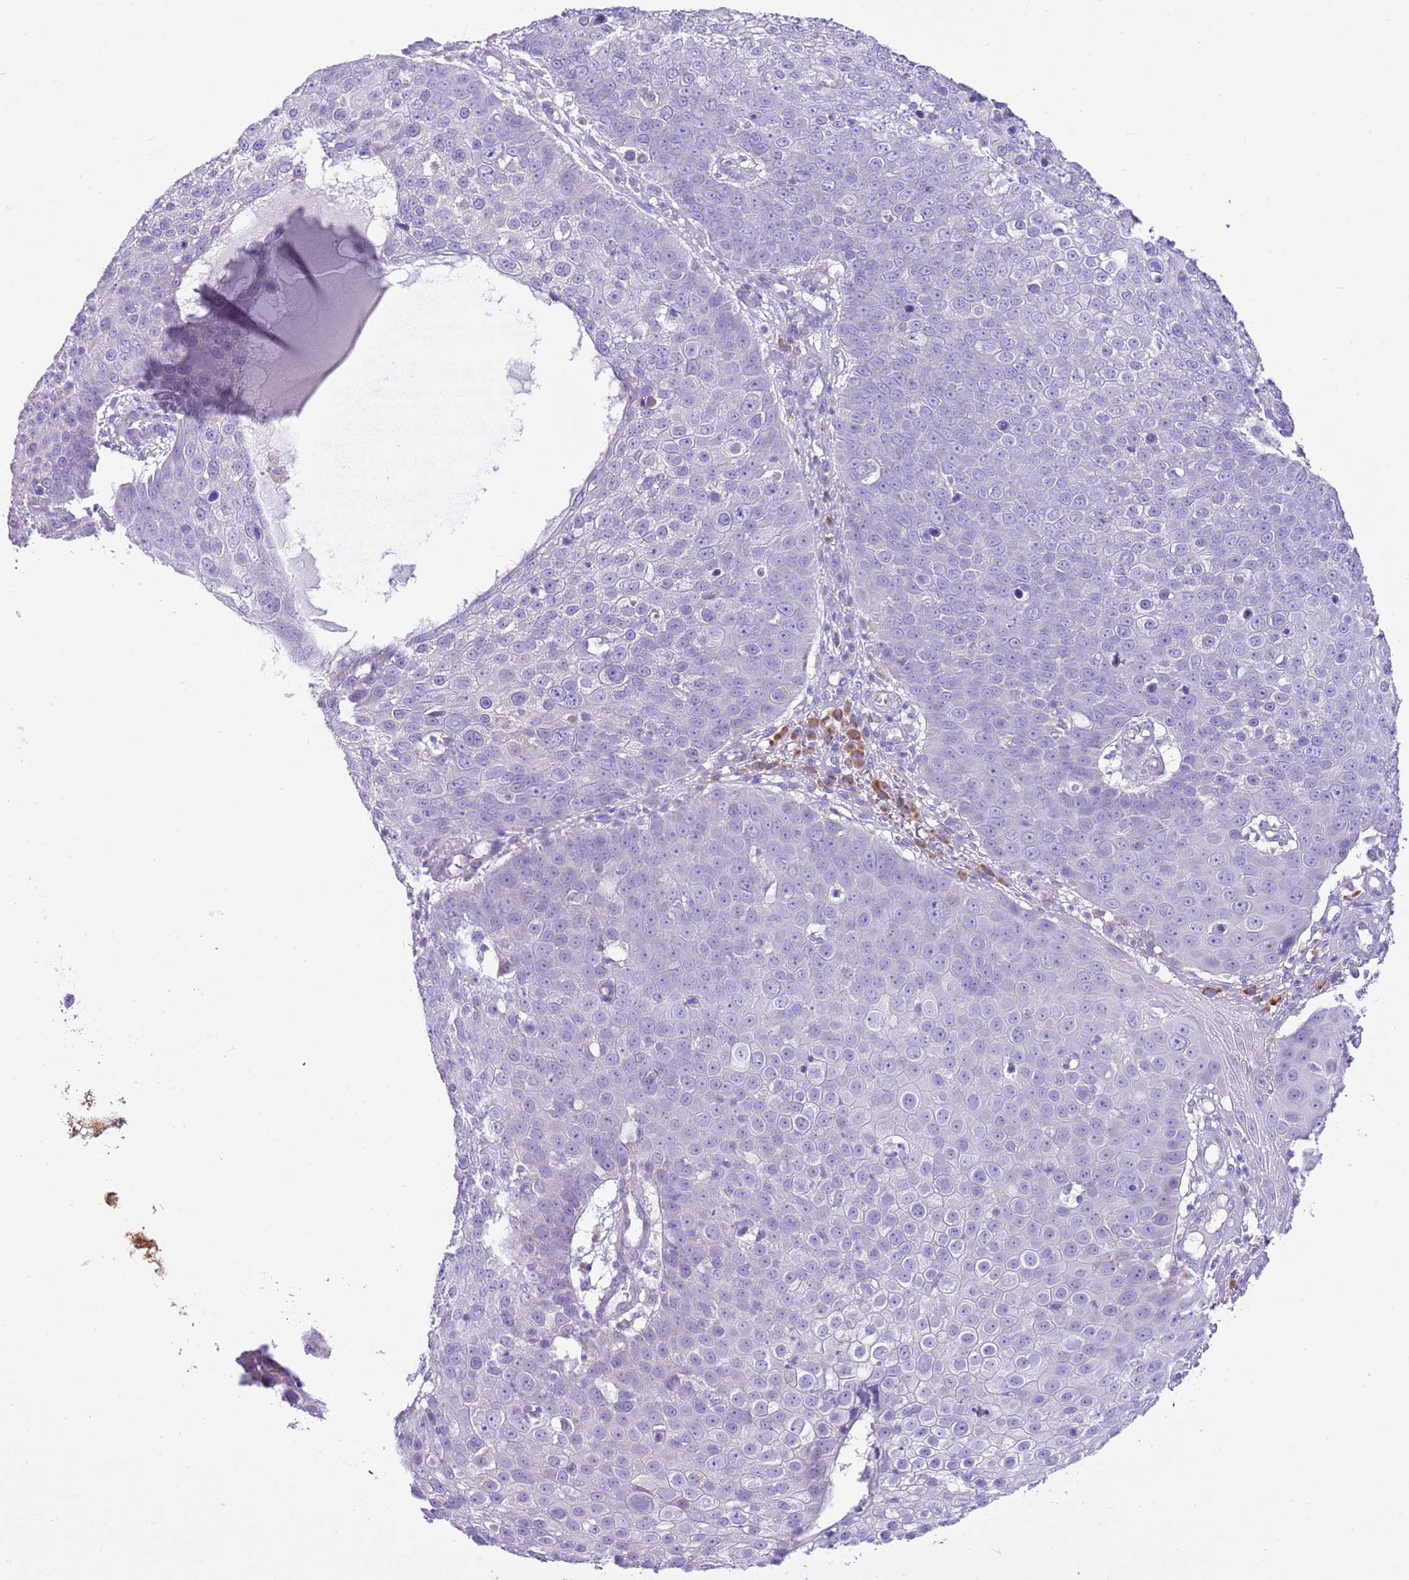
{"staining": {"intensity": "negative", "quantity": "none", "location": "none"}, "tissue": "skin cancer", "cell_type": "Tumor cells", "image_type": "cancer", "snomed": [{"axis": "morphology", "description": "Squamous cell carcinoma, NOS"}, {"axis": "topography", "description": "Skin"}], "caption": "DAB immunohistochemical staining of skin cancer exhibits no significant positivity in tumor cells. Nuclei are stained in blue.", "gene": "AAR2", "patient": {"sex": "male", "age": 71}}